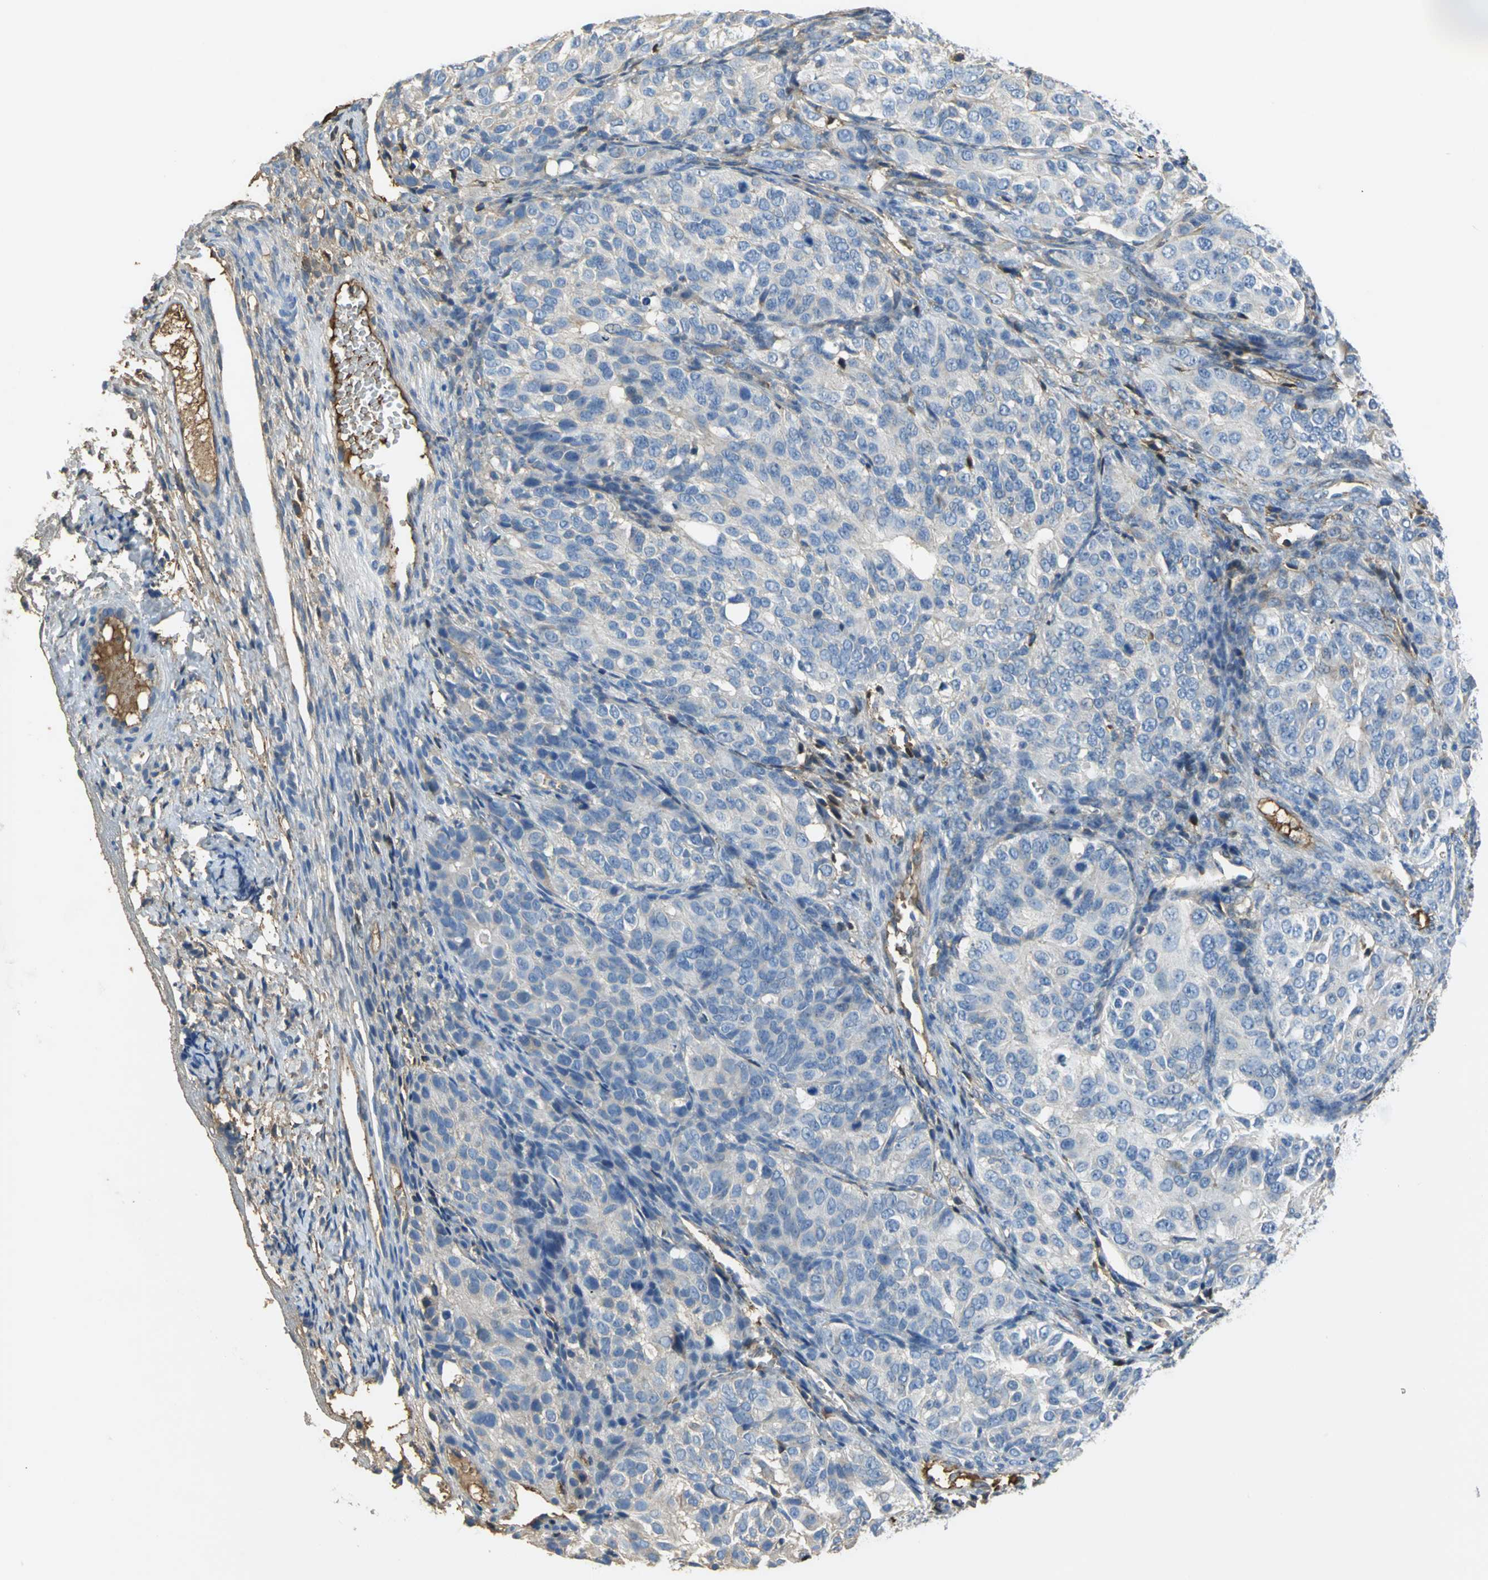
{"staining": {"intensity": "moderate", "quantity": "<25%", "location": "cytoplasmic/membranous"}, "tissue": "ovarian cancer", "cell_type": "Tumor cells", "image_type": "cancer", "snomed": [{"axis": "morphology", "description": "Carcinoma, endometroid"}, {"axis": "topography", "description": "Ovary"}], "caption": "There is low levels of moderate cytoplasmic/membranous positivity in tumor cells of ovarian cancer, as demonstrated by immunohistochemical staining (brown color).", "gene": "GYG2", "patient": {"sex": "female", "age": 51}}